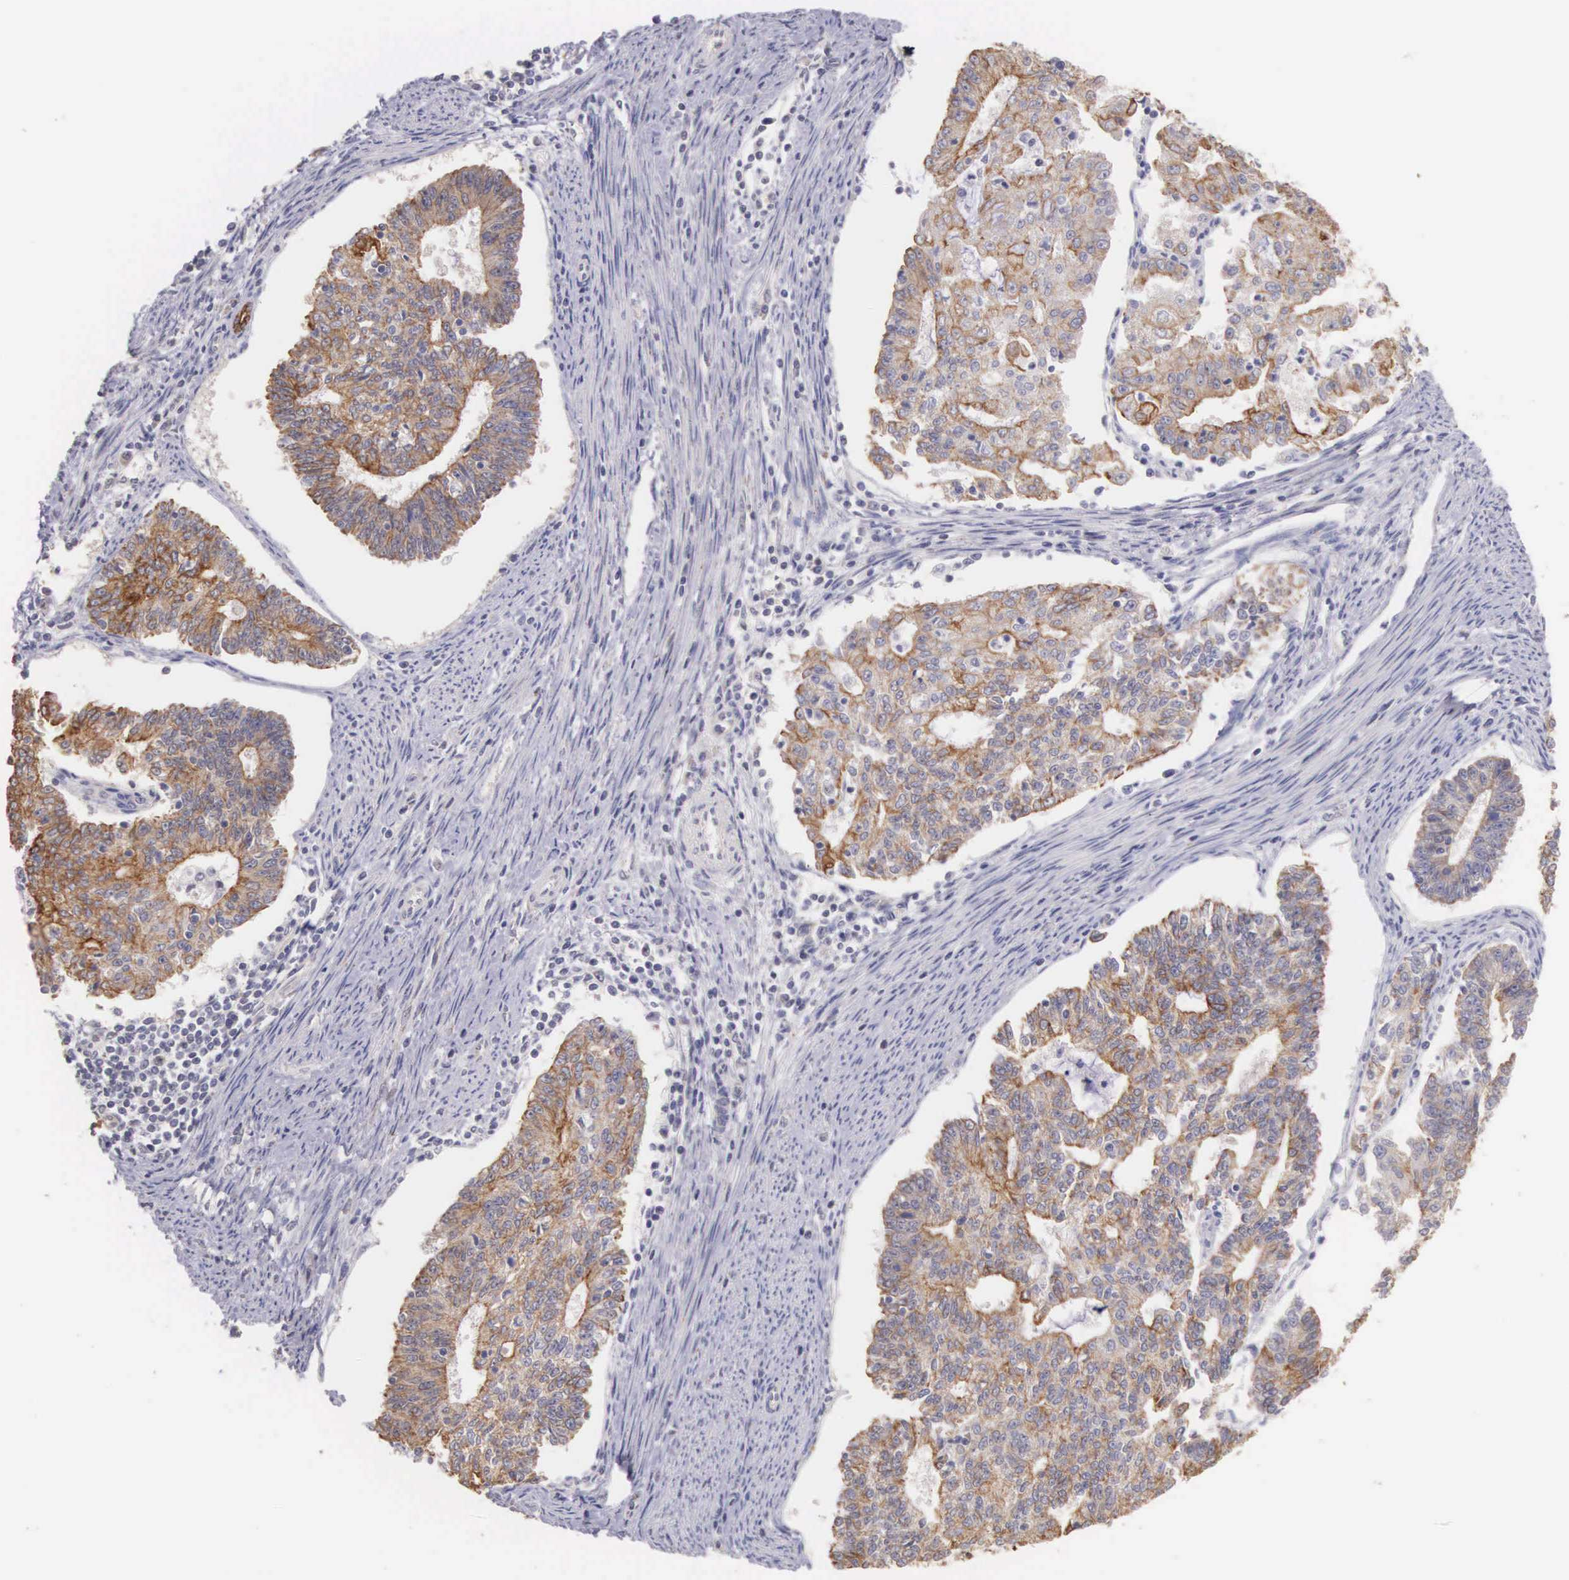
{"staining": {"intensity": "moderate", "quantity": ">75%", "location": "cytoplasmic/membranous"}, "tissue": "endometrial cancer", "cell_type": "Tumor cells", "image_type": "cancer", "snomed": [{"axis": "morphology", "description": "Adenocarcinoma, NOS"}, {"axis": "topography", "description": "Endometrium"}], "caption": "Immunohistochemistry staining of adenocarcinoma (endometrial), which displays medium levels of moderate cytoplasmic/membranous staining in about >75% of tumor cells indicating moderate cytoplasmic/membranous protein positivity. The staining was performed using DAB (brown) for protein detection and nuclei were counterstained in hematoxylin (blue).", "gene": "PIR", "patient": {"sex": "female", "age": 56}}